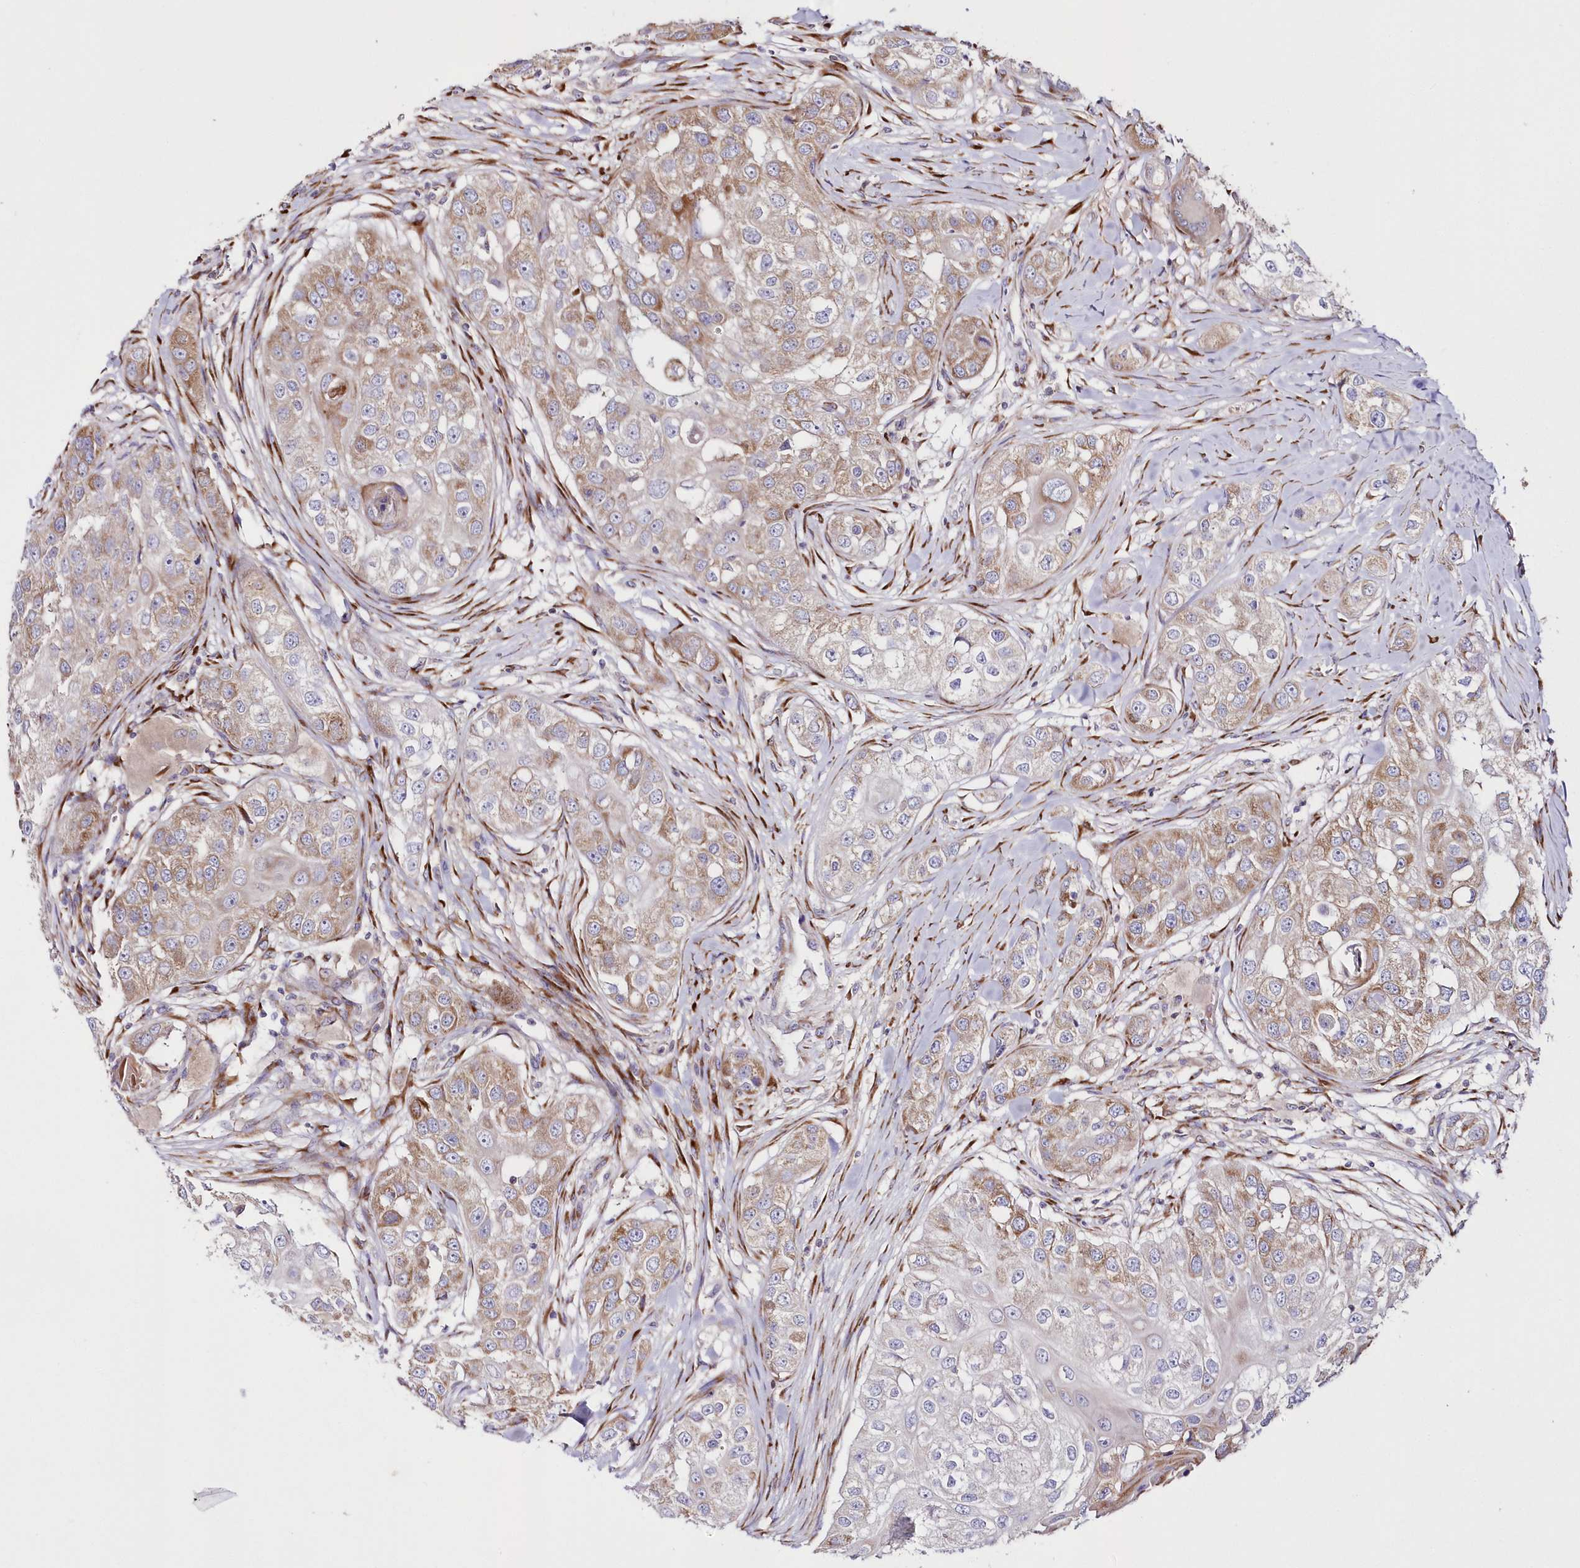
{"staining": {"intensity": "weak", "quantity": ">75%", "location": "cytoplasmic/membranous"}, "tissue": "head and neck cancer", "cell_type": "Tumor cells", "image_type": "cancer", "snomed": [{"axis": "morphology", "description": "Normal tissue, NOS"}, {"axis": "morphology", "description": "Squamous cell carcinoma, NOS"}, {"axis": "topography", "description": "Skeletal muscle"}, {"axis": "topography", "description": "Head-Neck"}], "caption": "Weak cytoplasmic/membranous protein staining is seen in approximately >75% of tumor cells in head and neck squamous cell carcinoma.", "gene": "ARFGEF3", "patient": {"sex": "male", "age": 51}}